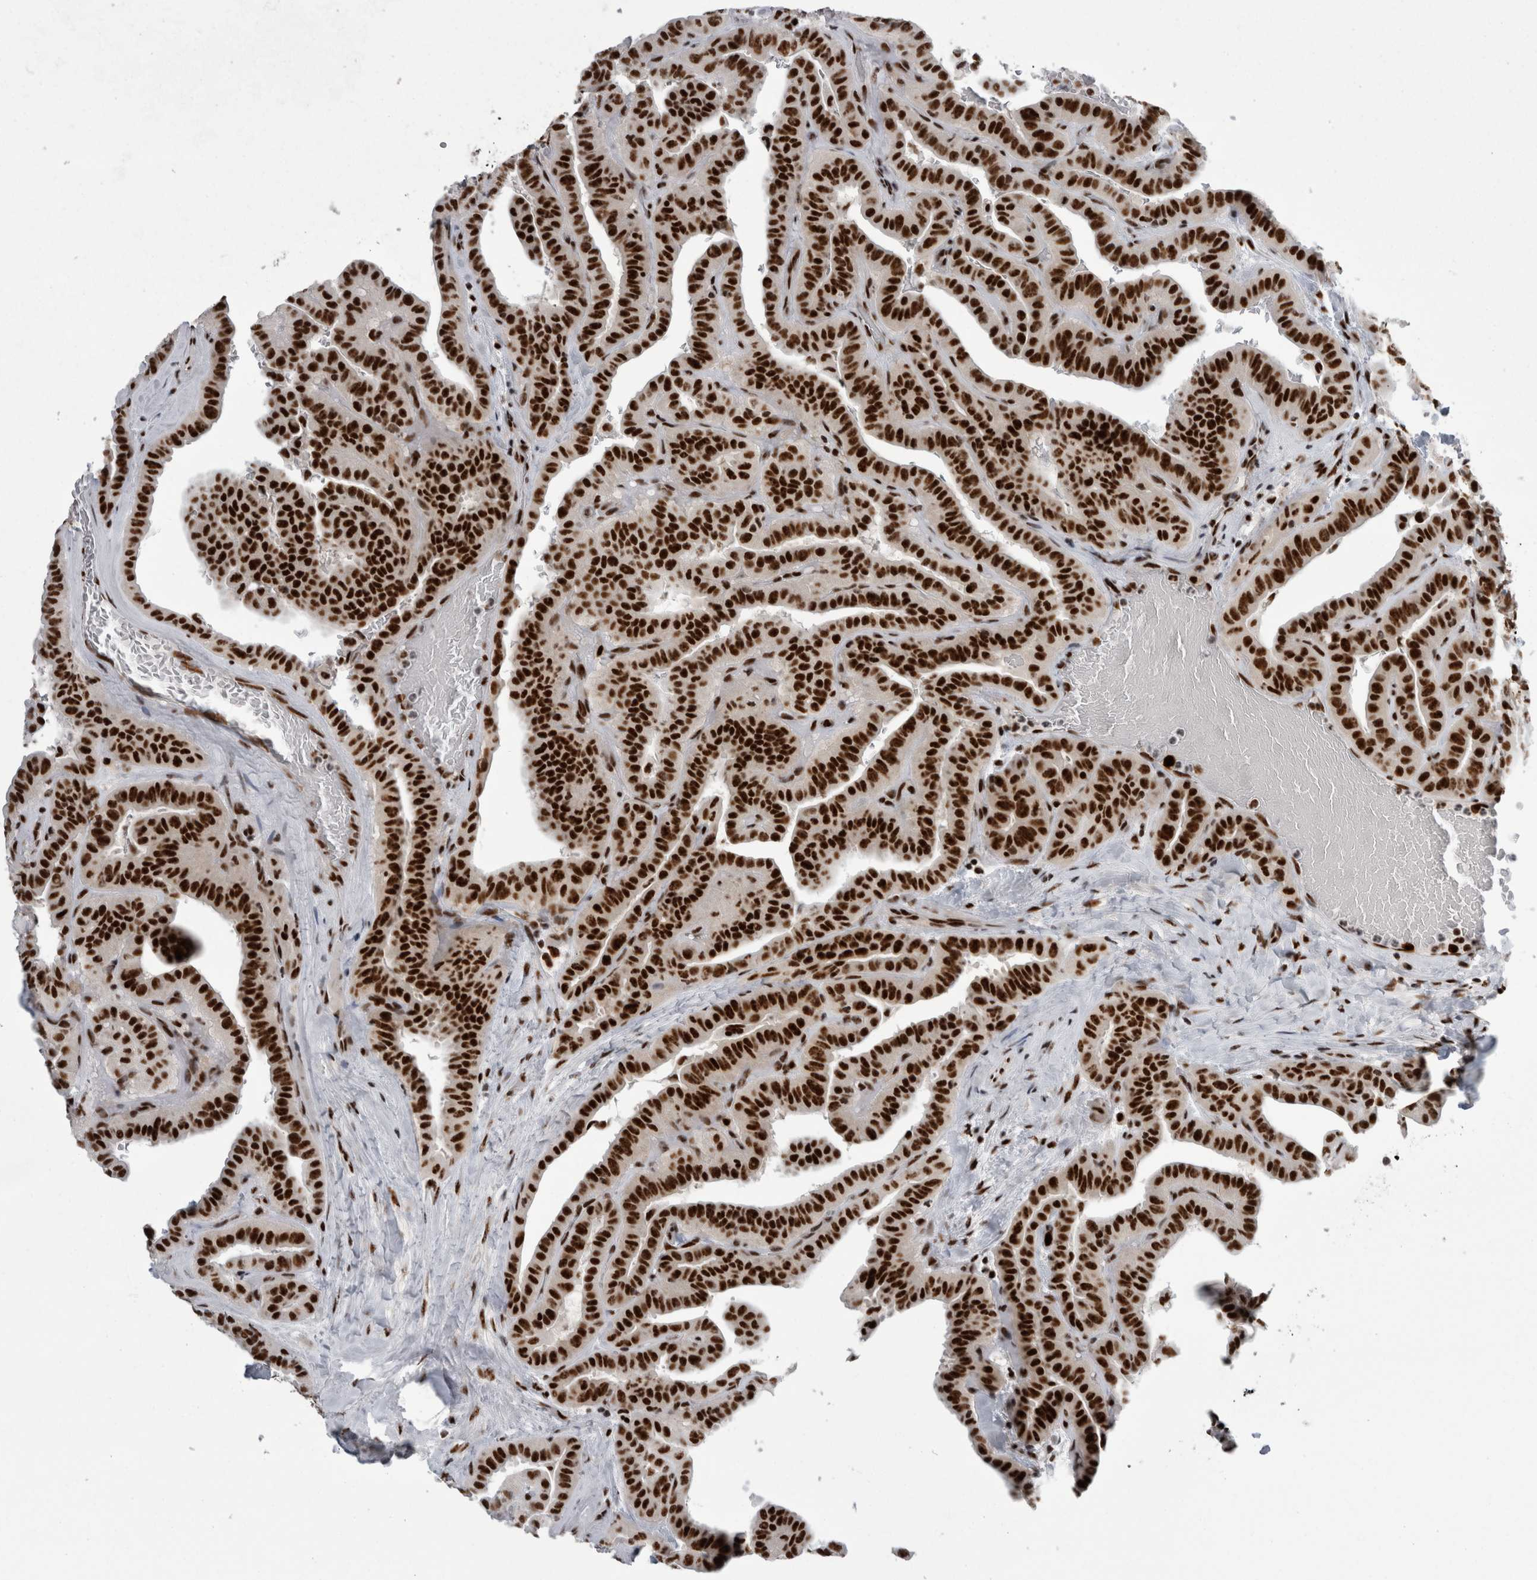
{"staining": {"intensity": "strong", "quantity": ">75%", "location": "nuclear"}, "tissue": "thyroid cancer", "cell_type": "Tumor cells", "image_type": "cancer", "snomed": [{"axis": "morphology", "description": "Papillary adenocarcinoma, NOS"}, {"axis": "topography", "description": "Thyroid gland"}], "caption": "Thyroid papillary adenocarcinoma stained with a protein marker shows strong staining in tumor cells.", "gene": "SNRNP40", "patient": {"sex": "male", "age": 77}}